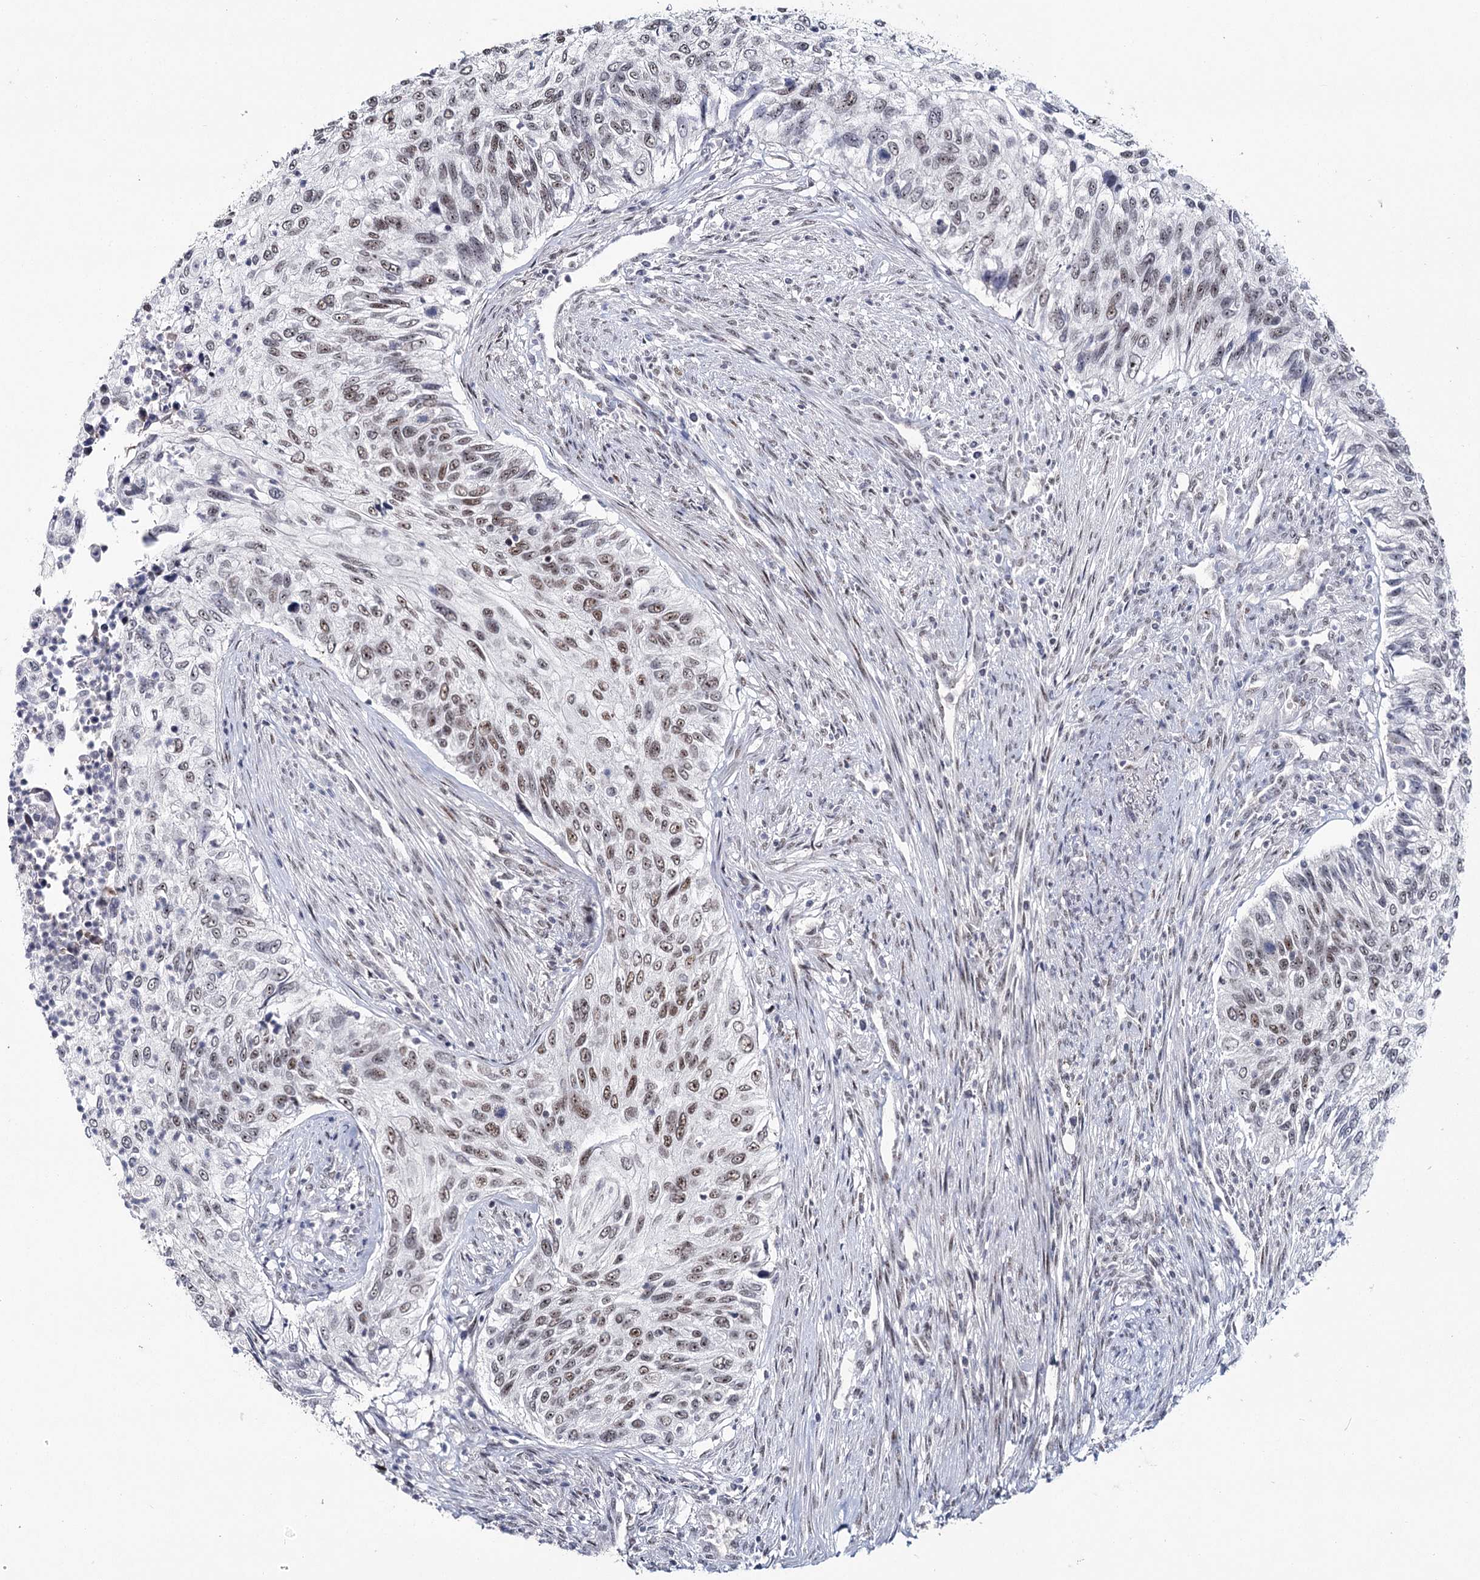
{"staining": {"intensity": "moderate", "quantity": ">75%", "location": "nuclear"}, "tissue": "urothelial cancer", "cell_type": "Tumor cells", "image_type": "cancer", "snomed": [{"axis": "morphology", "description": "Urothelial carcinoma, High grade"}, {"axis": "topography", "description": "Urinary bladder"}], "caption": "The histopathology image demonstrates staining of urothelial cancer, revealing moderate nuclear protein positivity (brown color) within tumor cells.", "gene": "SCAF8", "patient": {"sex": "female", "age": 60}}